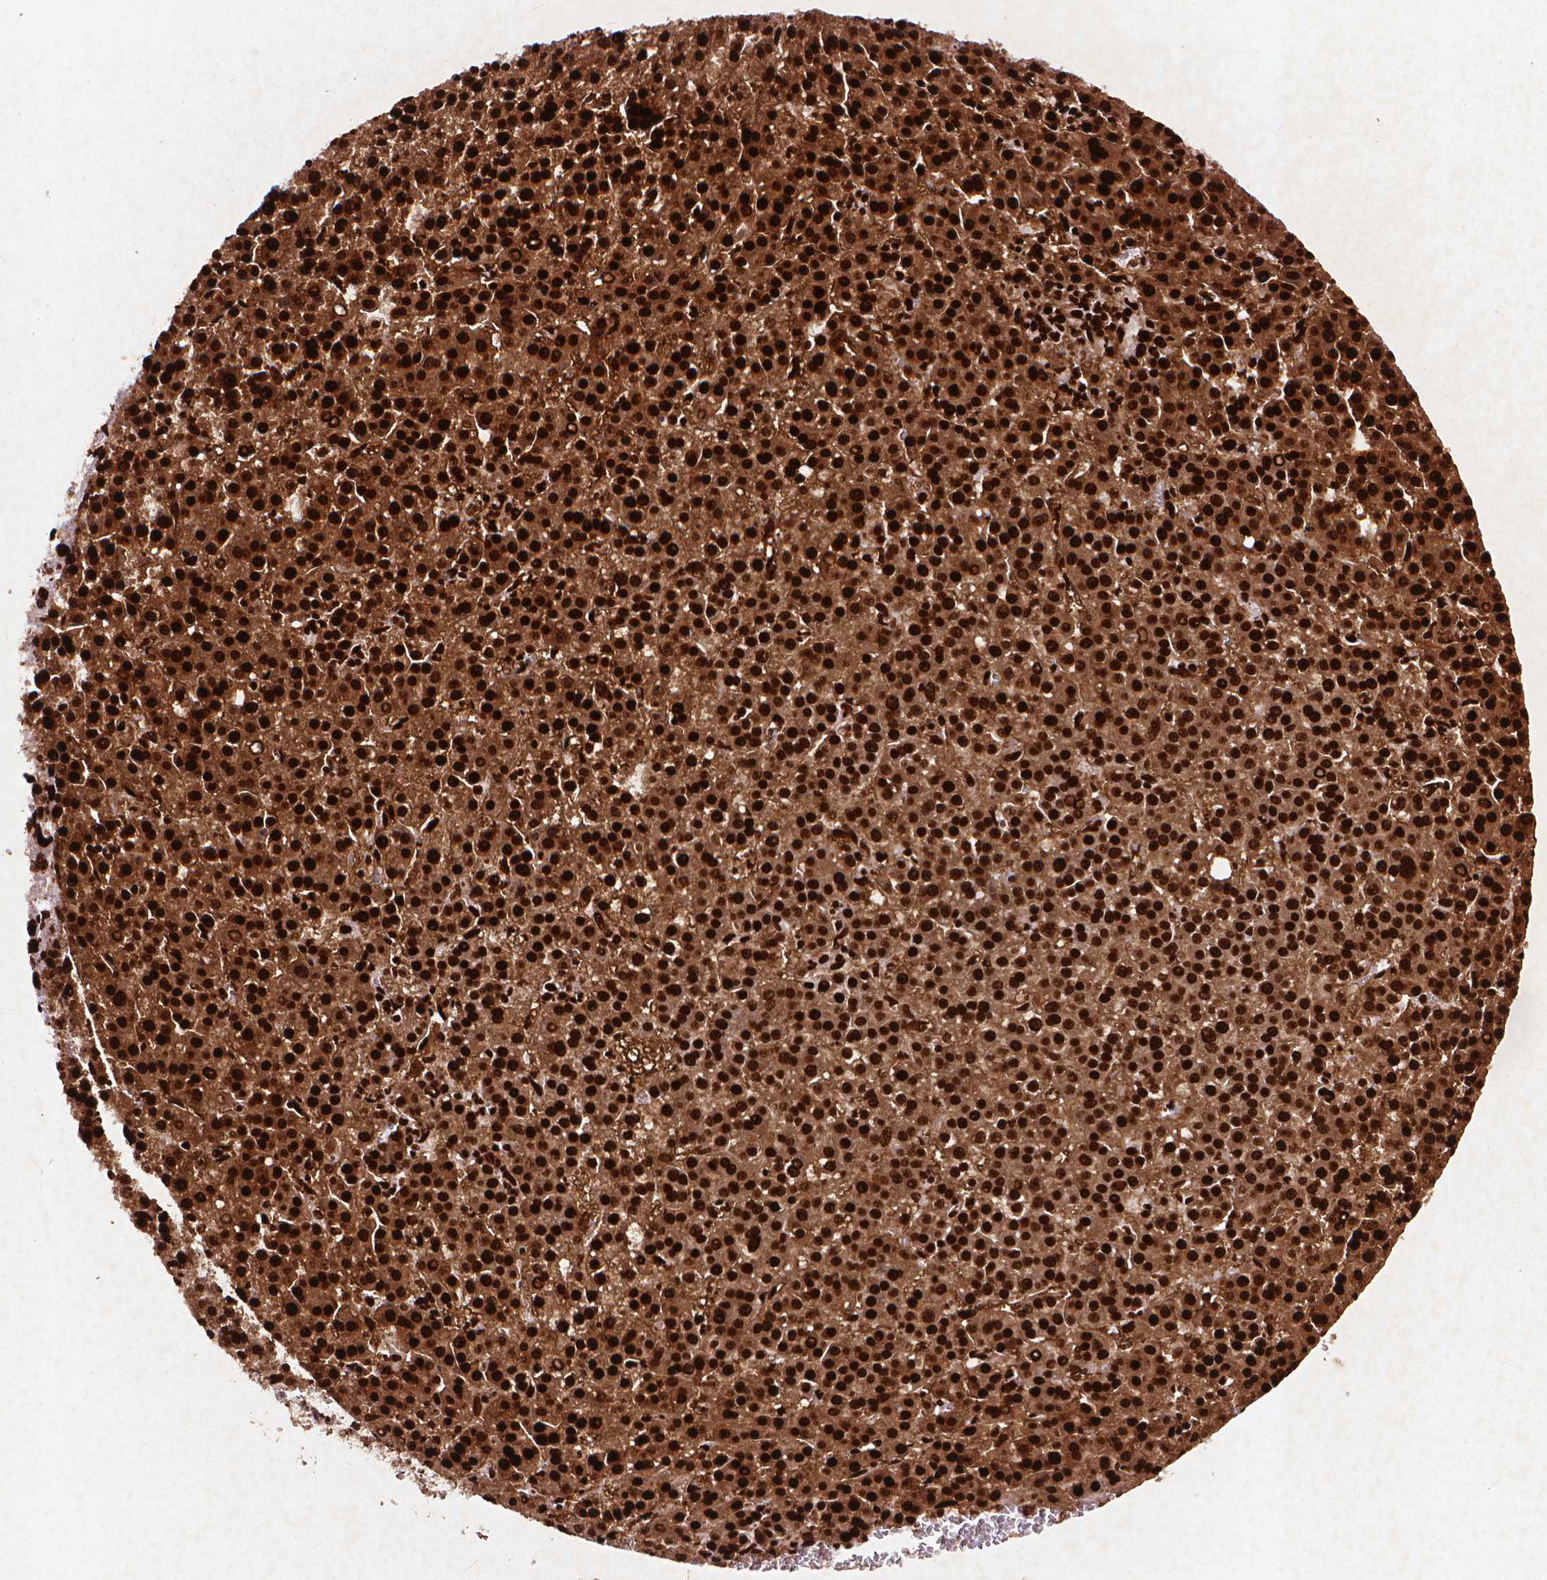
{"staining": {"intensity": "strong", "quantity": ">75%", "location": "cytoplasmic/membranous,nuclear"}, "tissue": "liver cancer", "cell_type": "Tumor cells", "image_type": "cancer", "snomed": [{"axis": "morphology", "description": "Carcinoma, Hepatocellular, NOS"}, {"axis": "topography", "description": "Liver"}], "caption": "About >75% of tumor cells in liver hepatocellular carcinoma display strong cytoplasmic/membranous and nuclear protein expression as visualized by brown immunohistochemical staining.", "gene": "CITED2", "patient": {"sex": "female", "age": 58}}